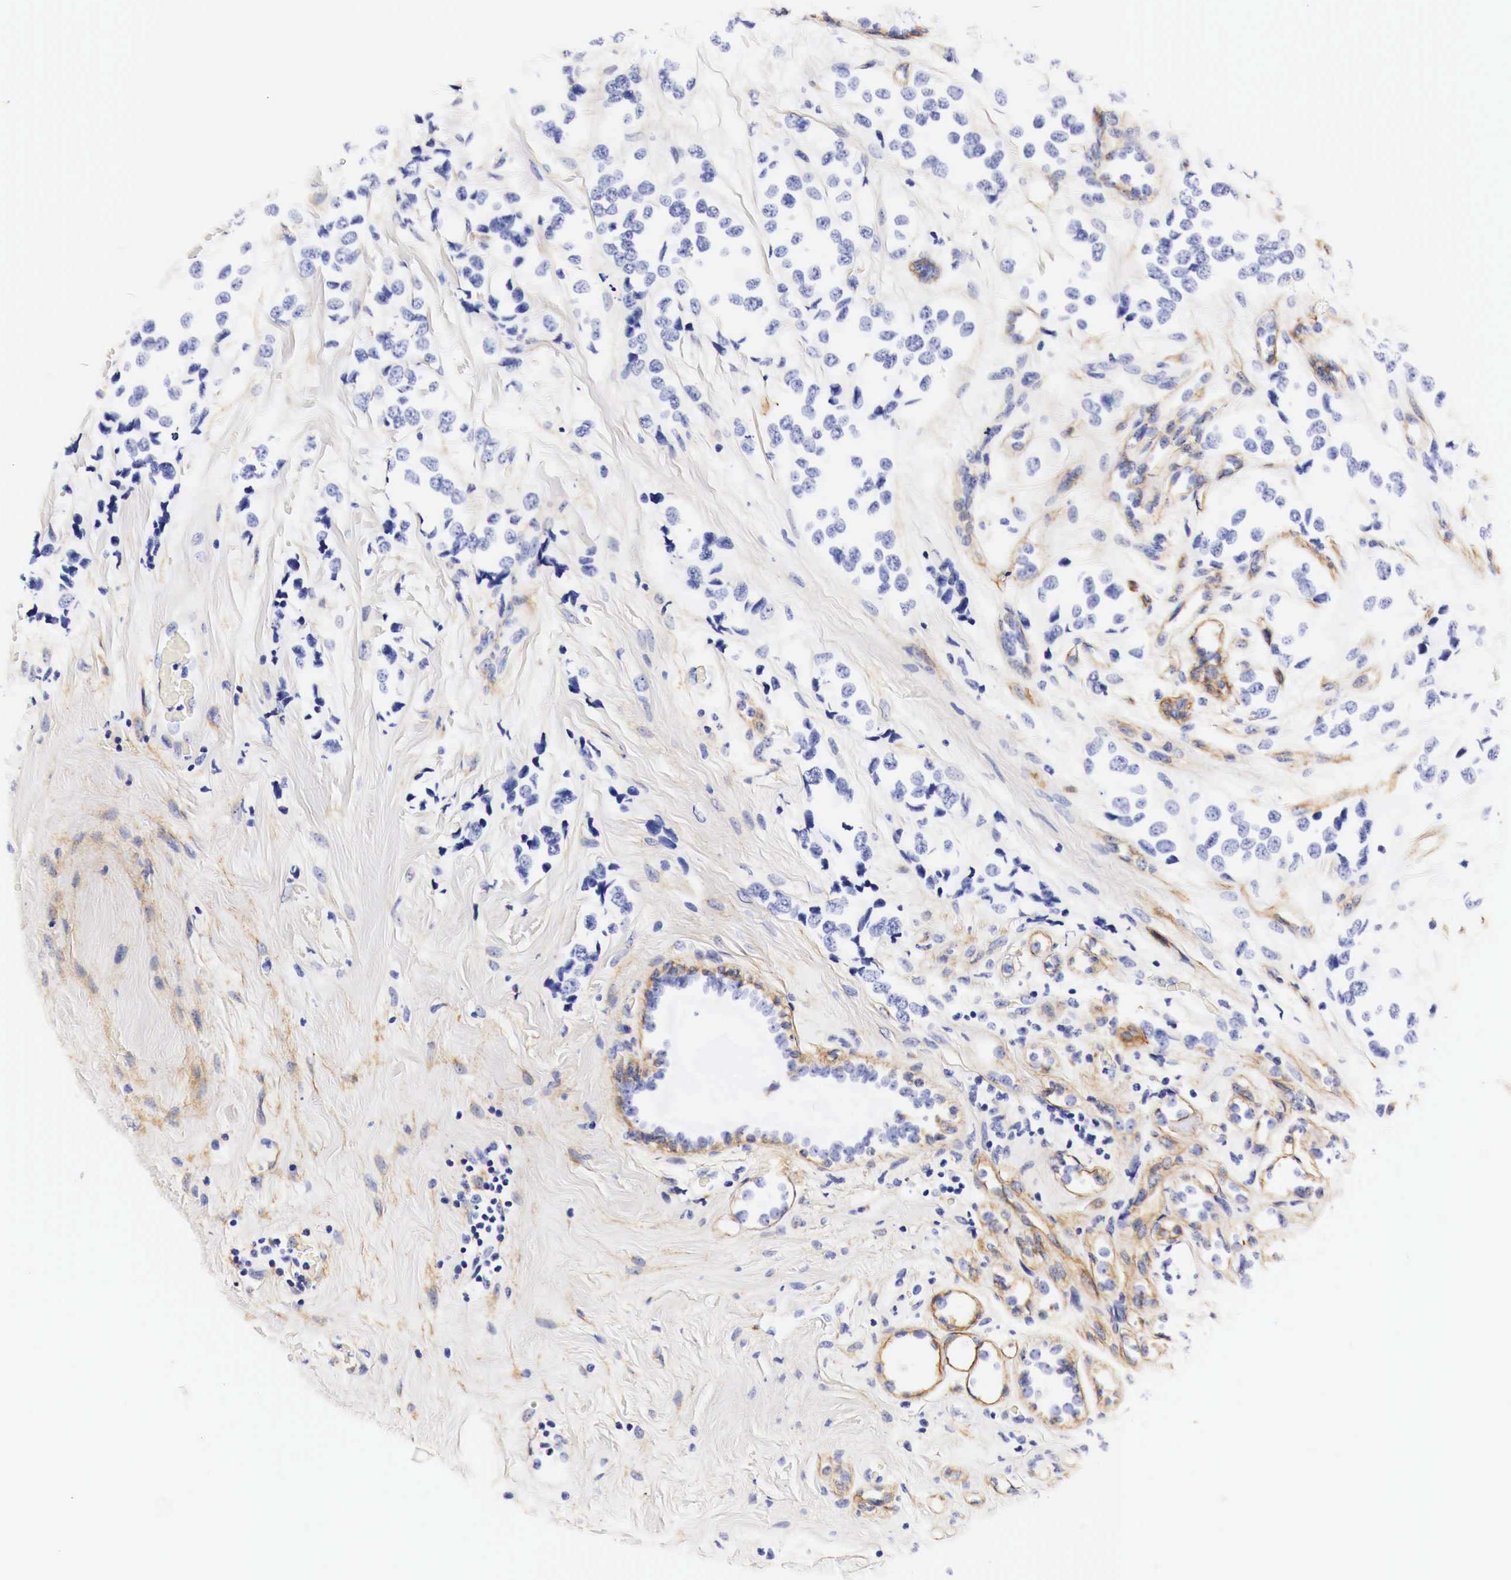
{"staining": {"intensity": "weak", "quantity": "<25%", "location": "cytoplasmic/membranous"}, "tissue": "breast cancer", "cell_type": "Tumor cells", "image_type": "cancer", "snomed": [{"axis": "morphology", "description": "Duct carcinoma"}, {"axis": "topography", "description": "Breast"}], "caption": "This is a photomicrograph of IHC staining of breast cancer (infiltrating ductal carcinoma), which shows no expression in tumor cells.", "gene": "EGFR", "patient": {"sex": "female", "age": 68}}